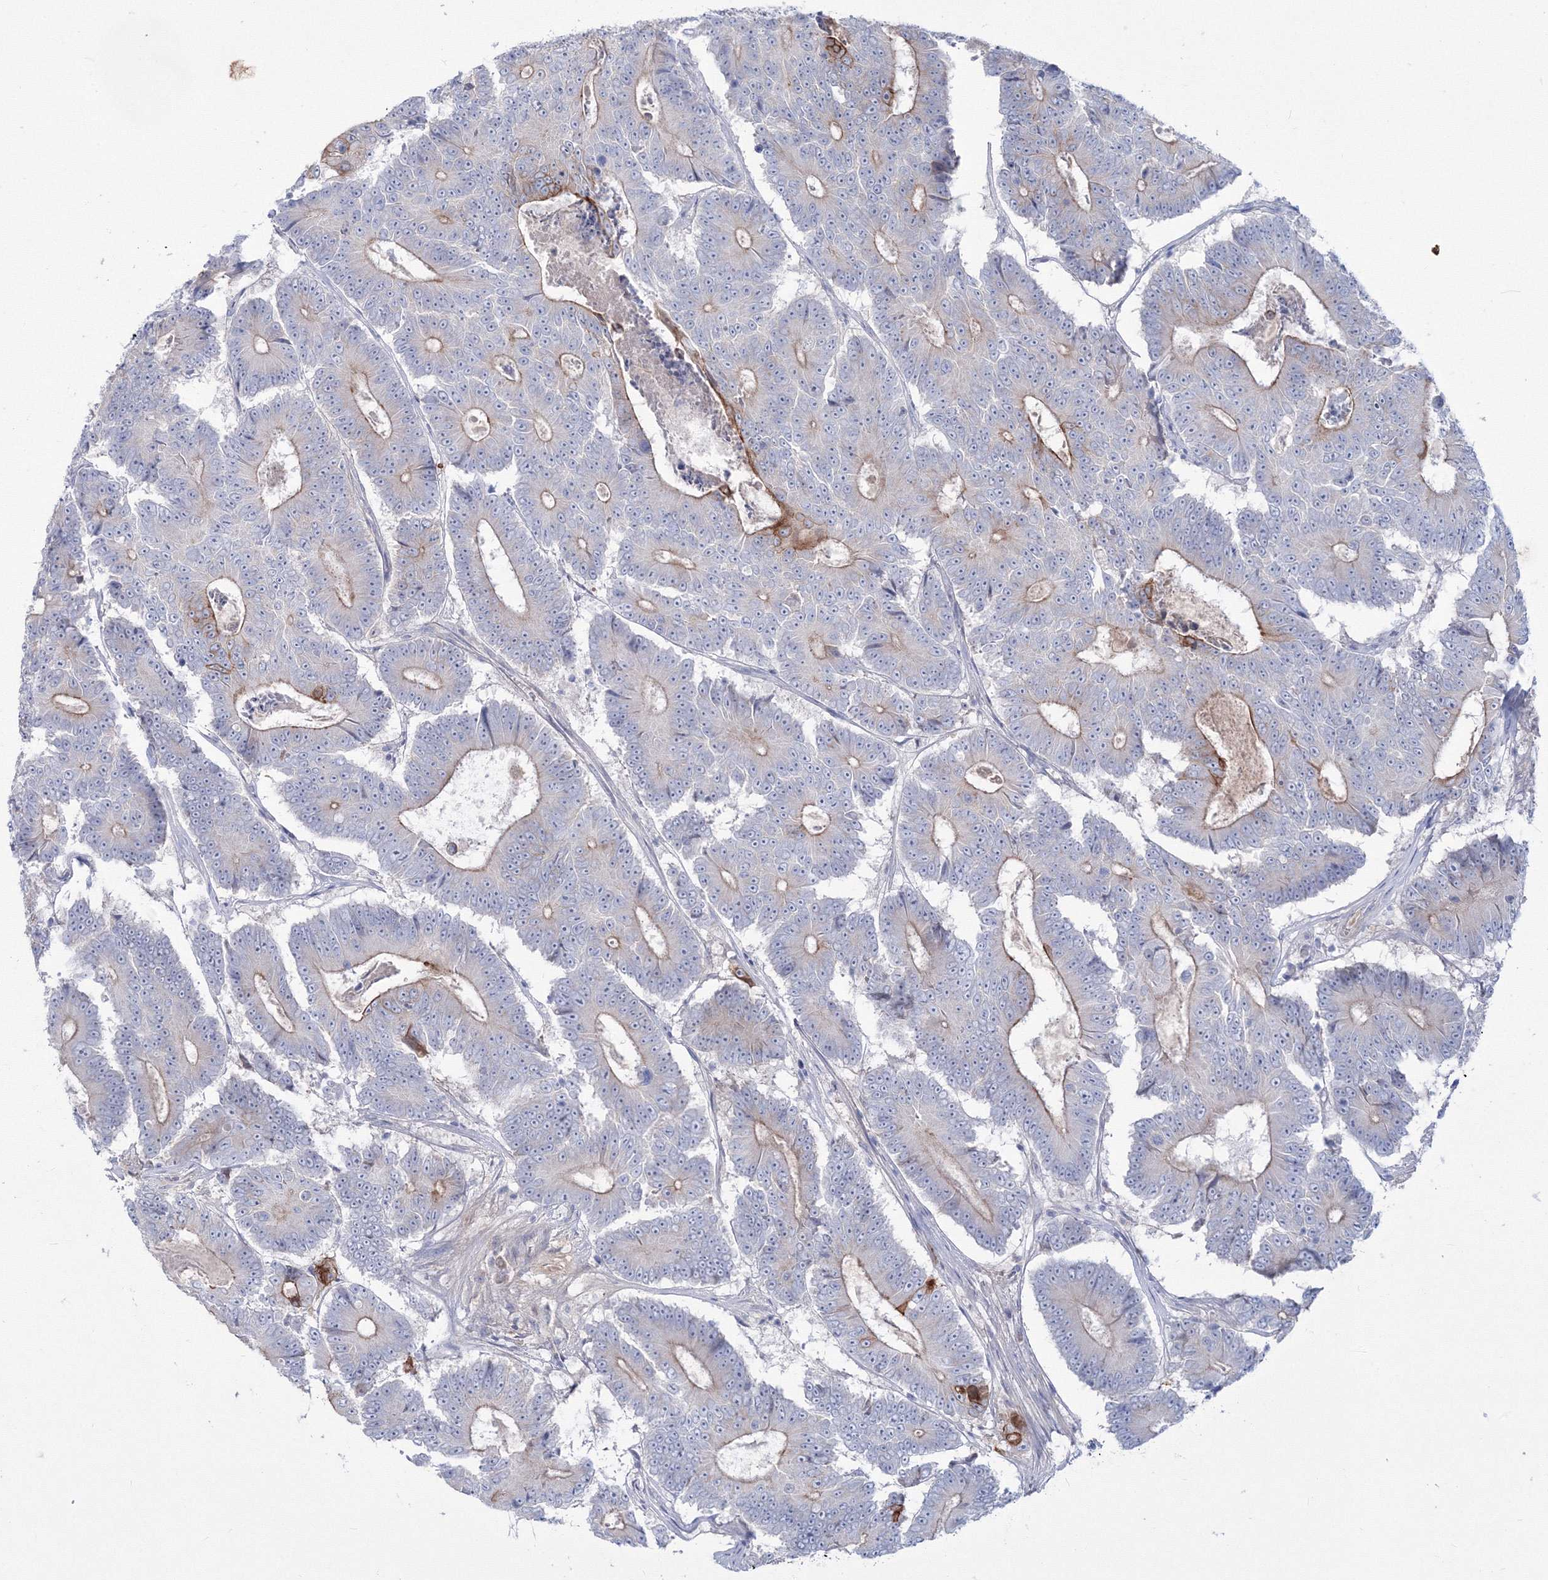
{"staining": {"intensity": "moderate", "quantity": "<25%", "location": "cytoplasmic/membranous"}, "tissue": "colorectal cancer", "cell_type": "Tumor cells", "image_type": "cancer", "snomed": [{"axis": "morphology", "description": "Adenocarcinoma, NOS"}, {"axis": "topography", "description": "Colon"}], "caption": "Adenocarcinoma (colorectal) was stained to show a protein in brown. There is low levels of moderate cytoplasmic/membranous positivity in about <25% of tumor cells.", "gene": "TMEM139", "patient": {"sex": "male", "age": 83}}